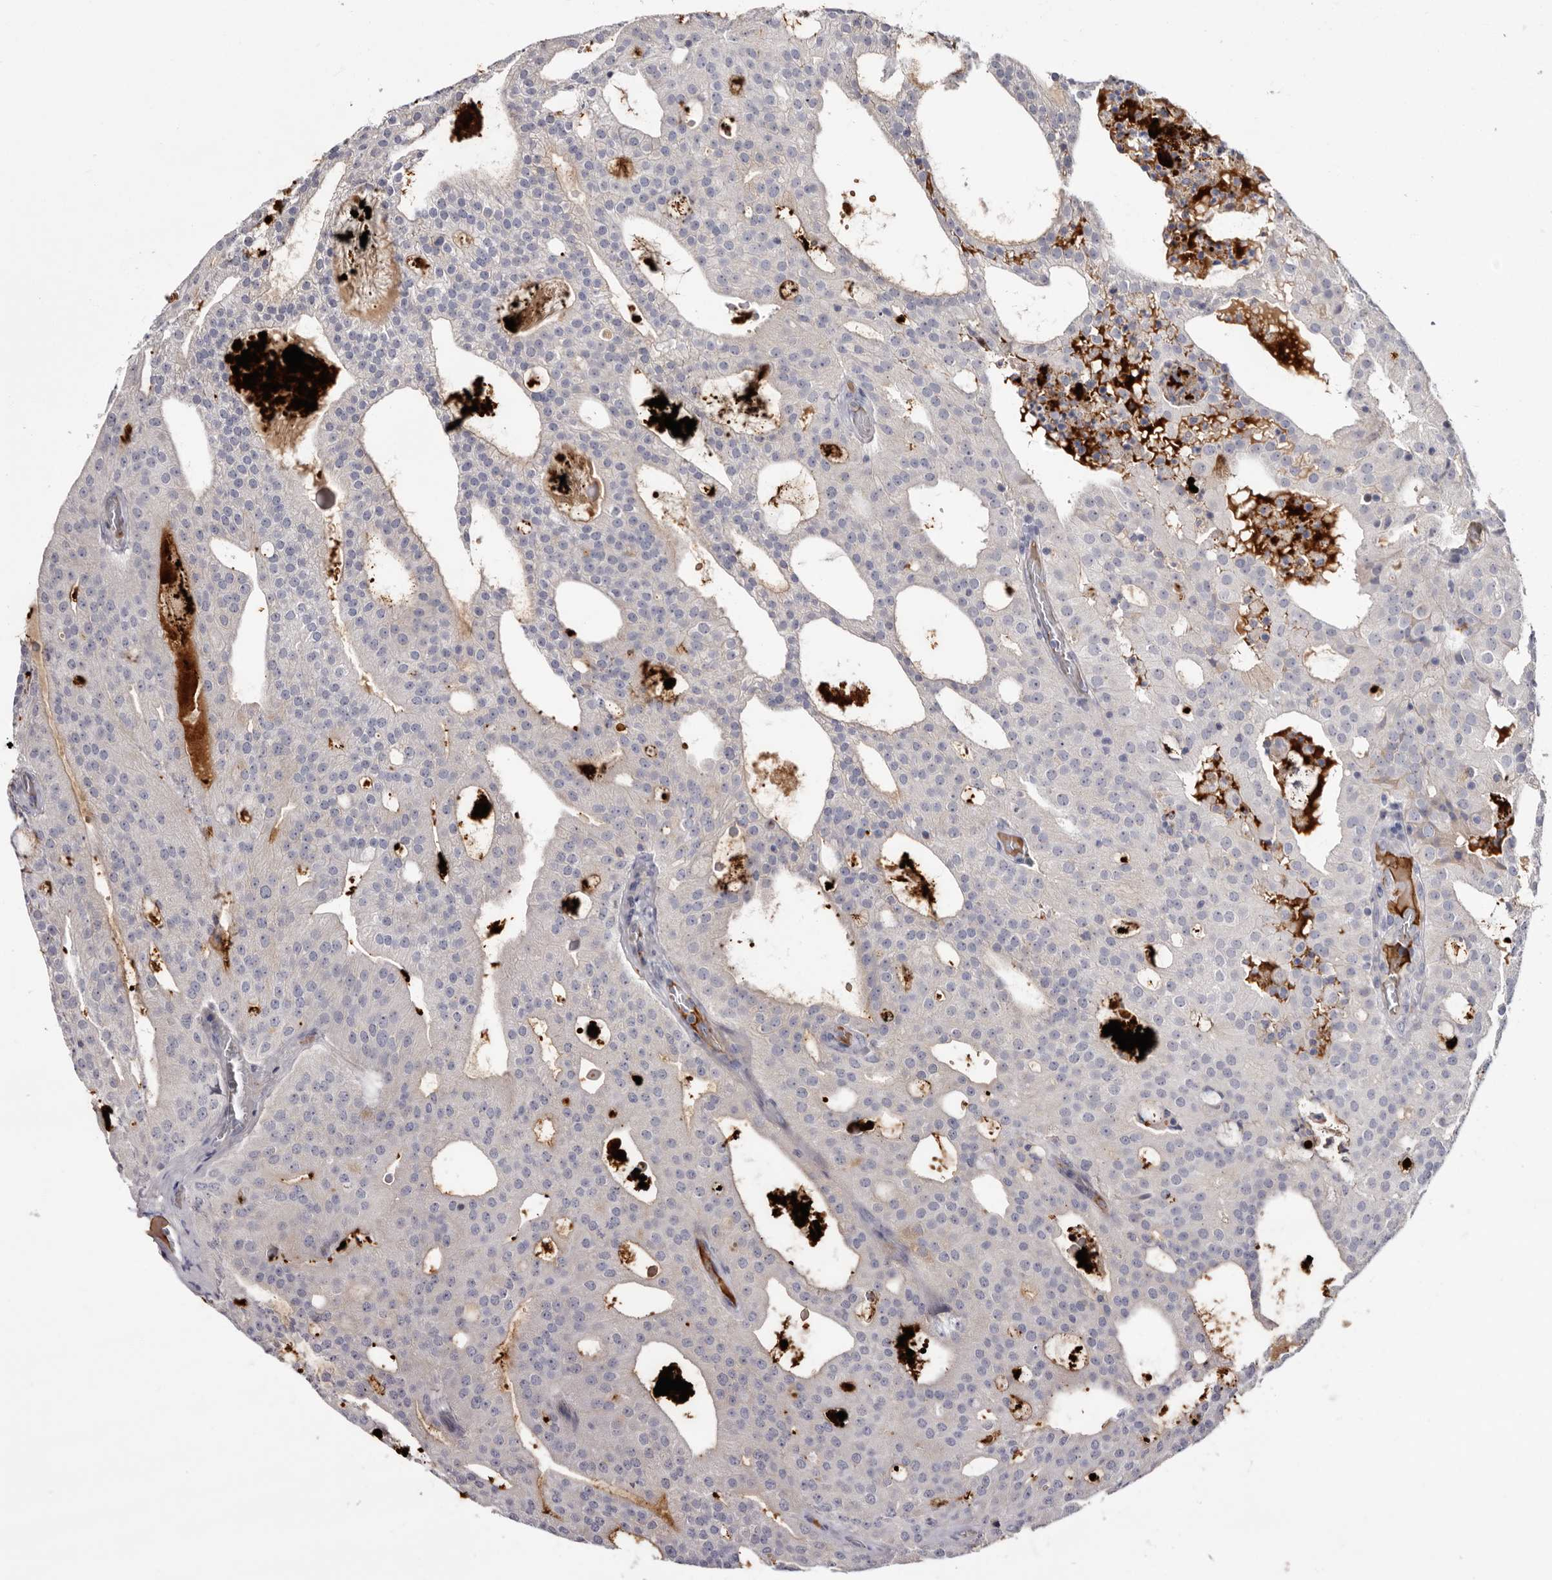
{"staining": {"intensity": "negative", "quantity": "none", "location": "none"}, "tissue": "prostate cancer", "cell_type": "Tumor cells", "image_type": "cancer", "snomed": [{"axis": "morphology", "description": "Adenocarcinoma, Medium grade"}, {"axis": "topography", "description": "Prostate"}], "caption": "The micrograph demonstrates no significant expression in tumor cells of prostate medium-grade adenocarcinoma.", "gene": "LMLN", "patient": {"sex": "male", "age": 88}}